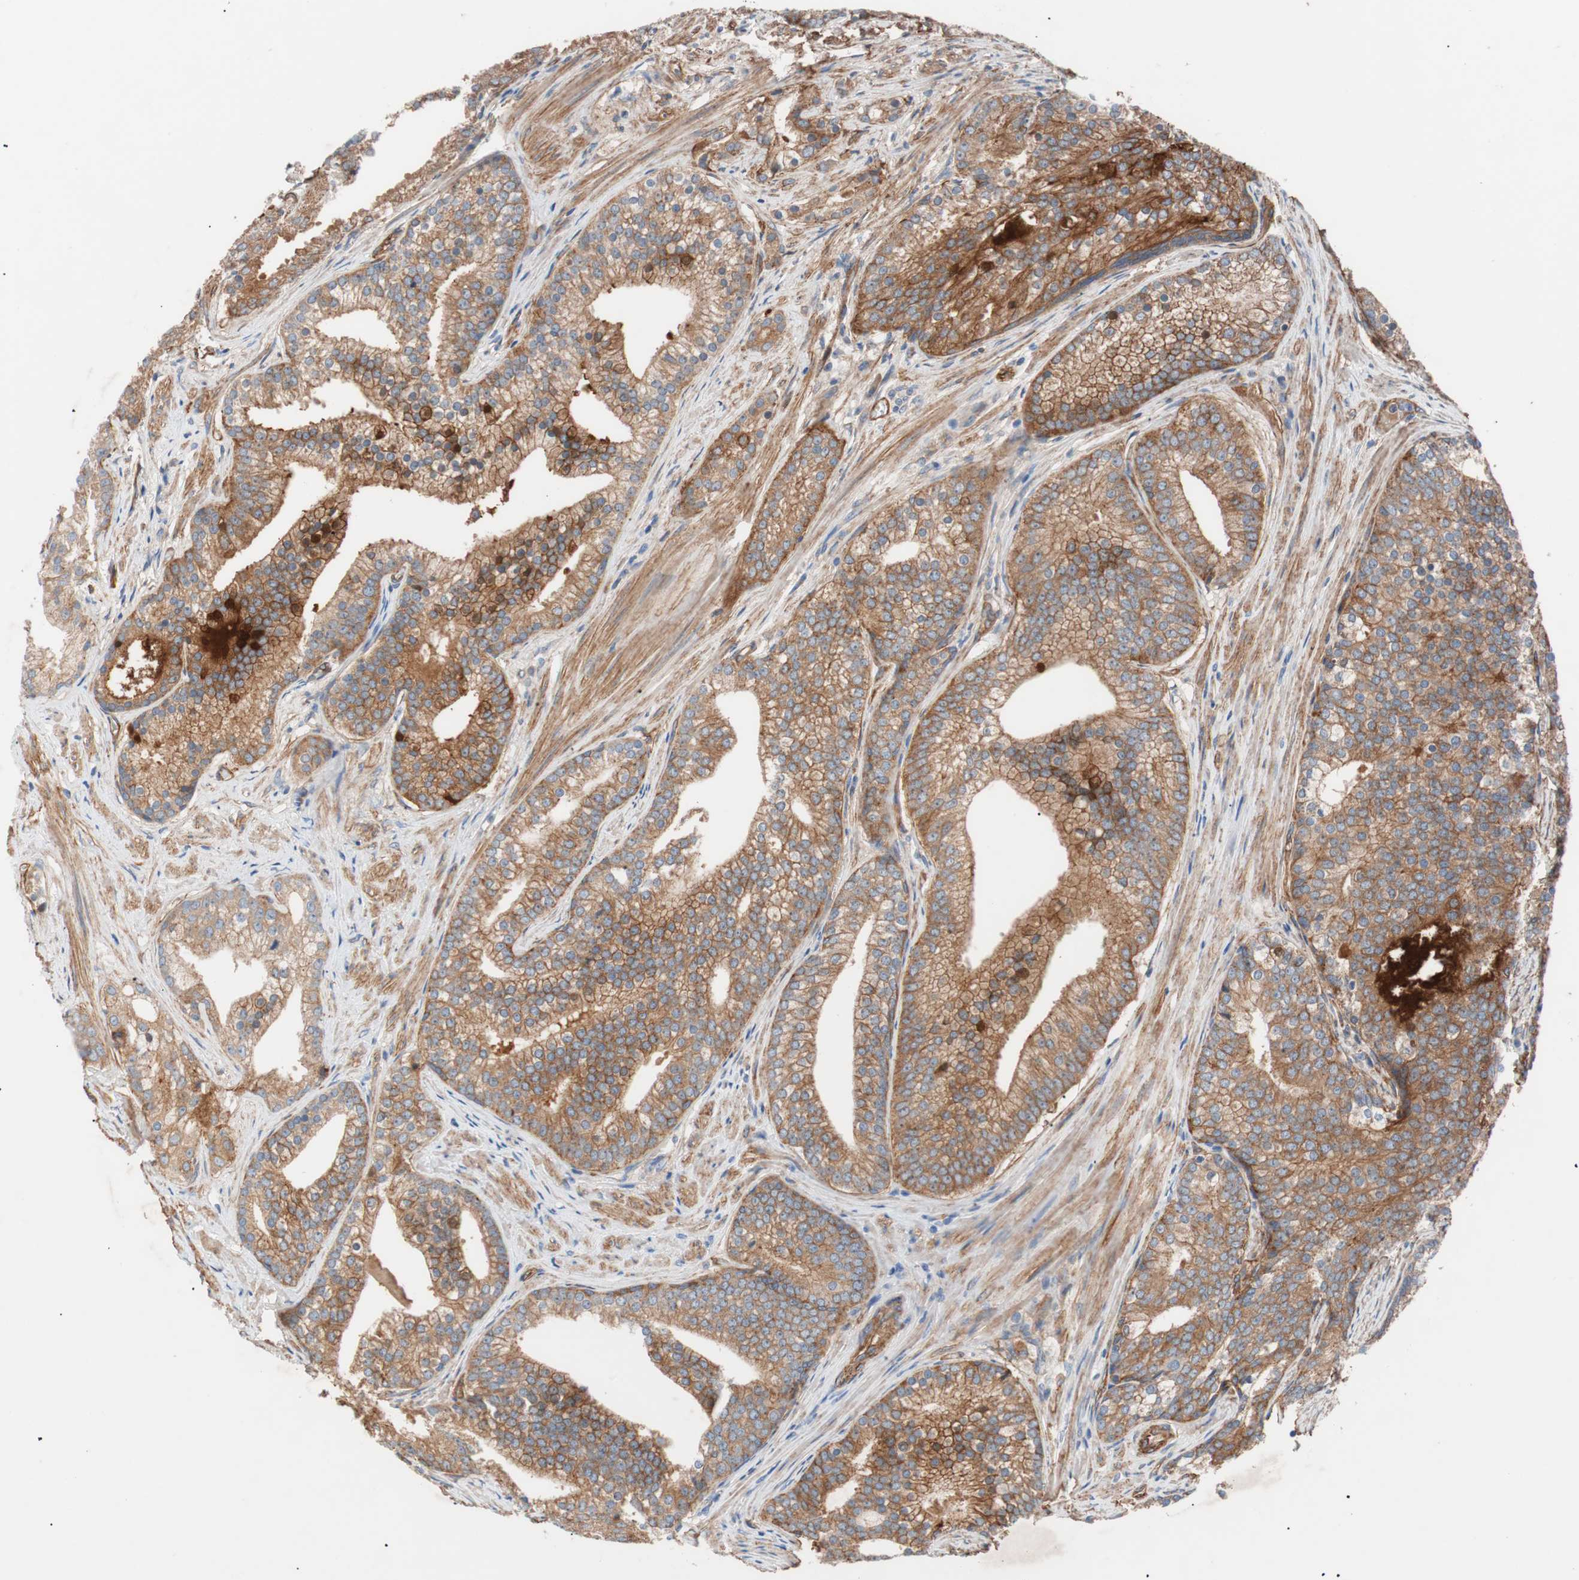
{"staining": {"intensity": "moderate", "quantity": ">75%", "location": "cytoplasmic/membranous"}, "tissue": "prostate cancer", "cell_type": "Tumor cells", "image_type": "cancer", "snomed": [{"axis": "morphology", "description": "Adenocarcinoma, Low grade"}, {"axis": "topography", "description": "Prostate"}], "caption": "IHC image of low-grade adenocarcinoma (prostate) stained for a protein (brown), which demonstrates medium levels of moderate cytoplasmic/membranous staining in about >75% of tumor cells.", "gene": "SPINT1", "patient": {"sex": "male", "age": 71}}